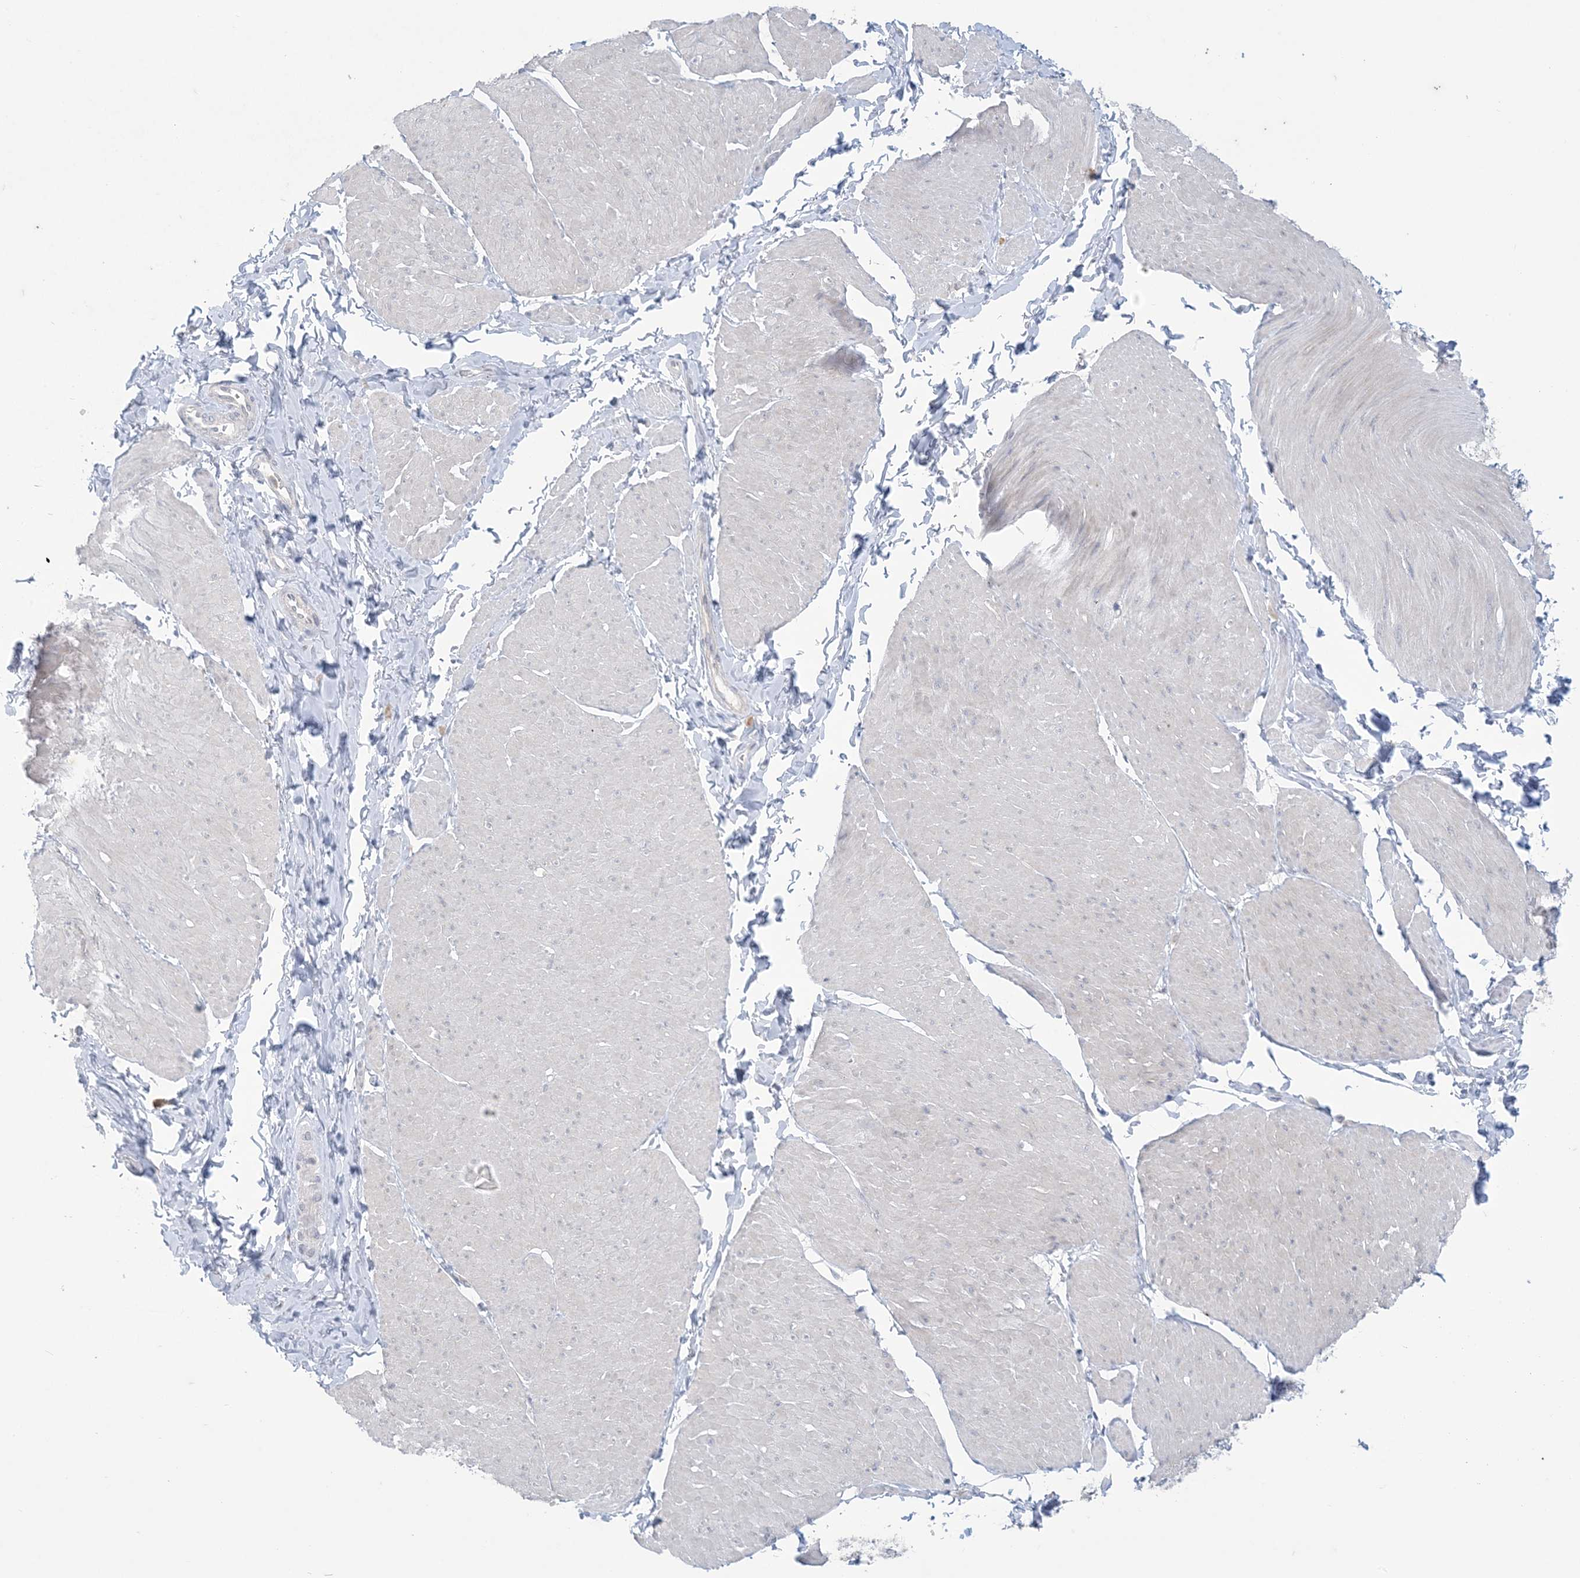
{"staining": {"intensity": "negative", "quantity": "none", "location": "none"}, "tissue": "smooth muscle", "cell_type": "Smooth muscle cells", "image_type": "normal", "snomed": [{"axis": "morphology", "description": "Urothelial carcinoma, High grade"}, {"axis": "topography", "description": "Urinary bladder"}], "caption": "DAB immunohistochemical staining of unremarkable smooth muscle shows no significant staining in smooth muscle cells.", "gene": "KIF3A", "patient": {"sex": "male", "age": 46}}